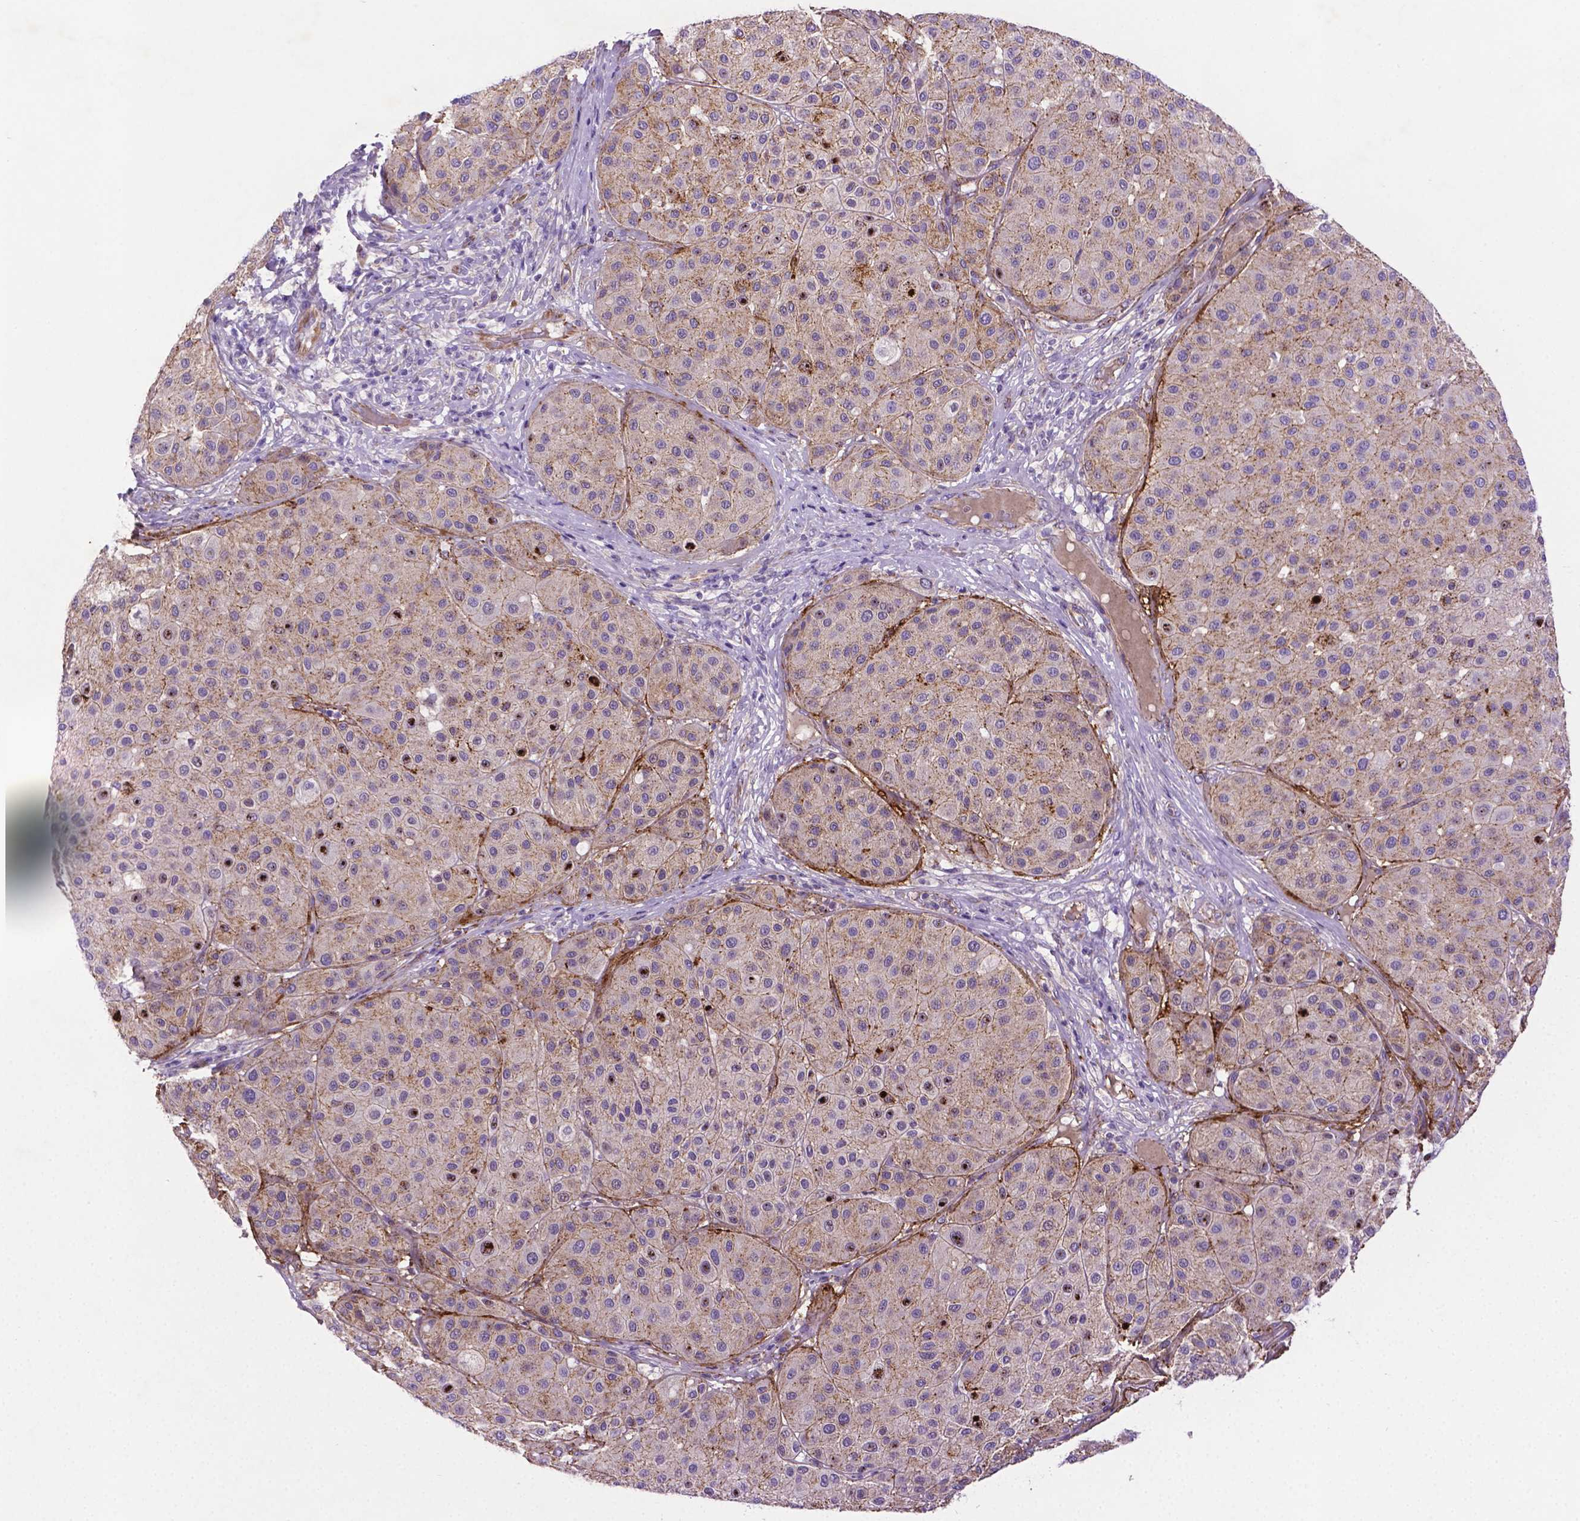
{"staining": {"intensity": "weak", "quantity": "25%-75%", "location": "cytoplasmic/membranous,nuclear"}, "tissue": "melanoma", "cell_type": "Tumor cells", "image_type": "cancer", "snomed": [{"axis": "morphology", "description": "Malignant melanoma, Metastatic site"}, {"axis": "topography", "description": "Smooth muscle"}], "caption": "This micrograph displays immunohistochemistry (IHC) staining of melanoma, with low weak cytoplasmic/membranous and nuclear expression in approximately 25%-75% of tumor cells.", "gene": "CCER2", "patient": {"sex": "male", "age": 41}}